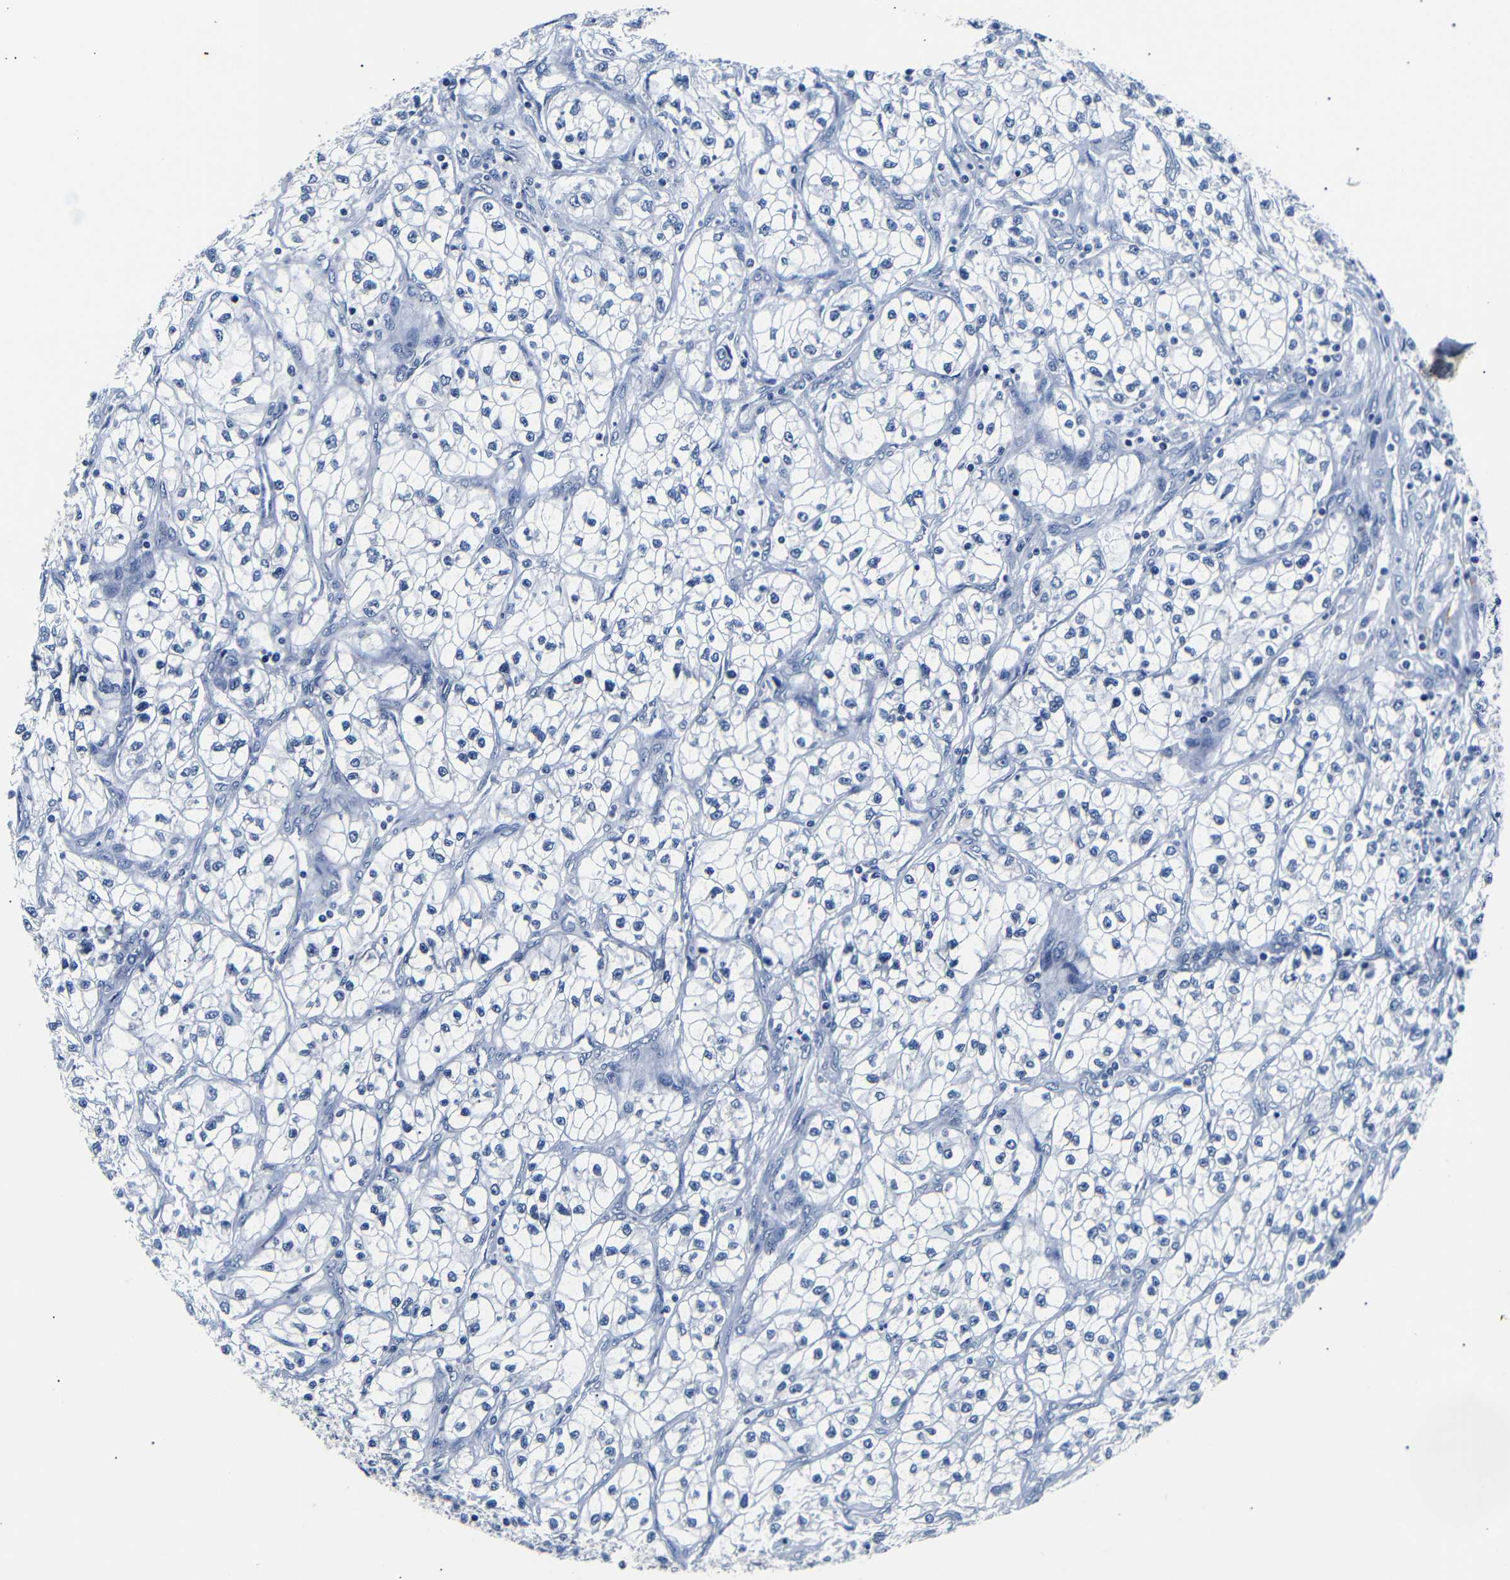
{"staining": {"intensity": "negative", "quantity": "none", "location": "none"}, "tissue": "renal cancer", "cell_type": "Tumor cells", "image_type": "cancer", "snomed": [{"axis": "morphology", "description": "Adenocarcinoma, NOS"}, {"axis": "topography", "description": "Kidney"}], "caption": "The photomicrograph displays no significant positivity in tumor cells of renal cancer.", "gene": "GAP43", "patient": {"sex": "female", "age": 57}}